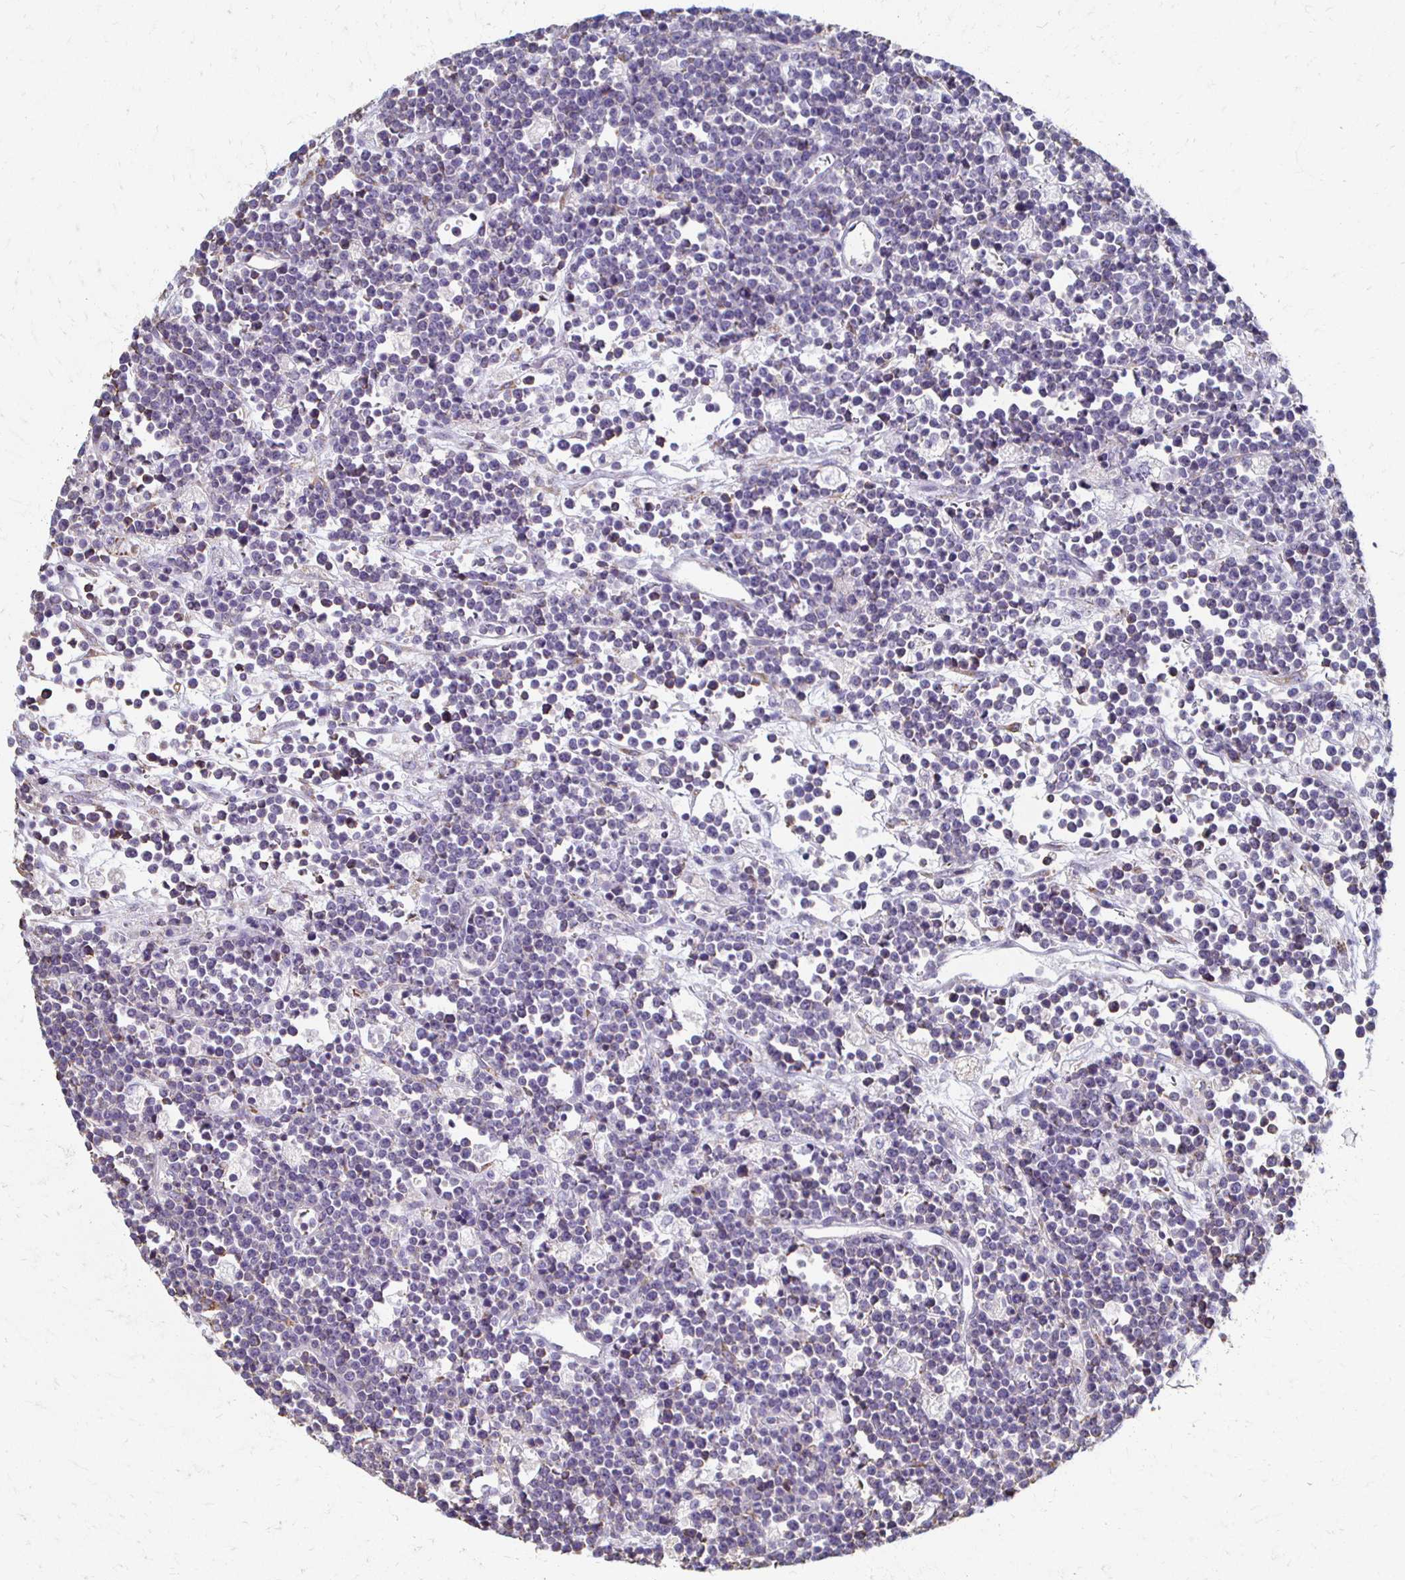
{"staining": {"intensity": "negative", "quantity": "none", "location": "none"}, "tissue": "lymphoma", "cell_type": "Tumor cells", "image_type": "cancer", "snomed": [{"axis": "morphology", "description": "Malignant lymphoma, non-Hodgkin's type, High grade"}, {"axis": "topography", "description": "Ovary"}], "caption": "The IHC histopathology image has no significant expression in tumor cells of malignant lymphoma, non-Hodgkin's type (high-grade) tissue.", "gene": "ATP1A3", "patient": {"sex": "female", "age": 56}}